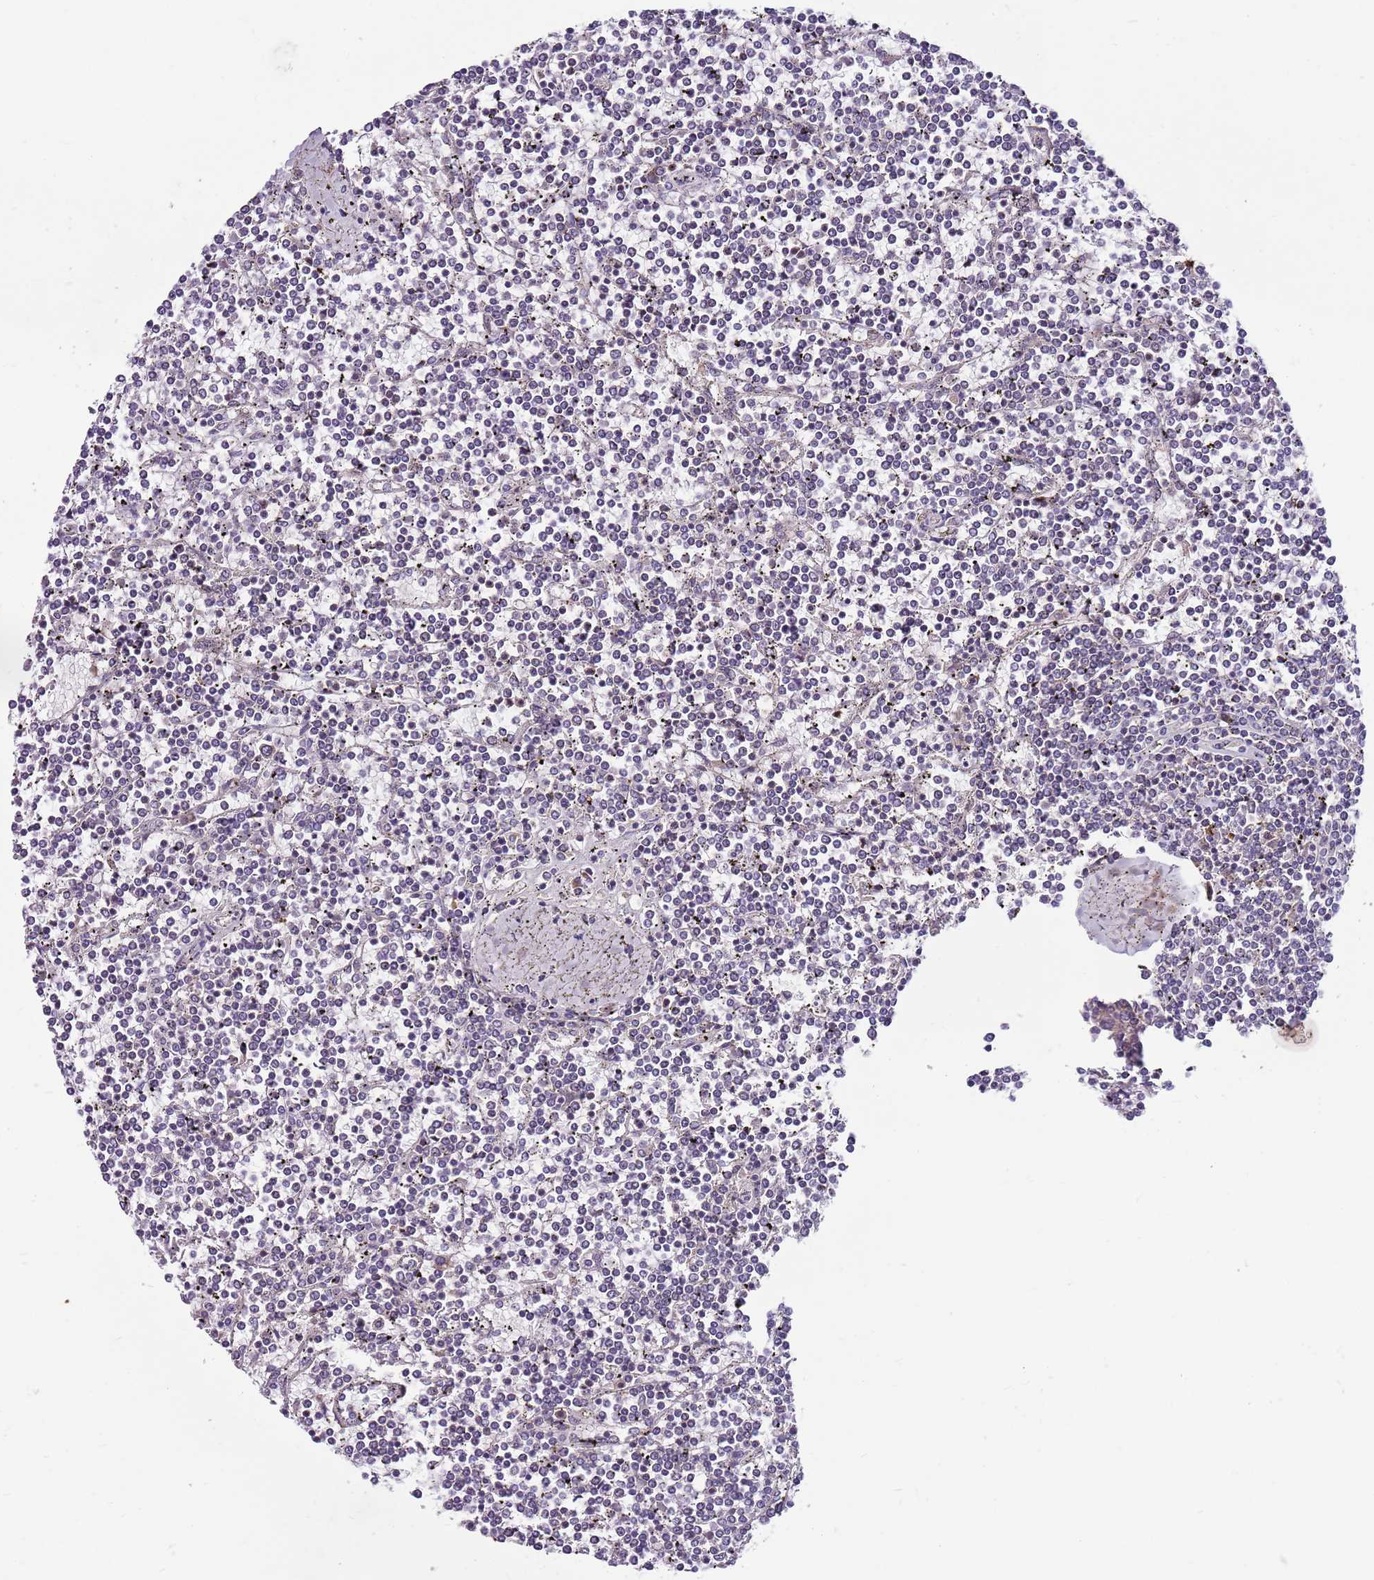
{"staining": {"intensity": "negative", "quantity": "none", "location": "none"}, "tissue": "lymphoma", "cell_type": "Tumor cells", "image_type": "cancer", "snomed": [{"axis": "morphology", "description": "Malignant lymphoma, non-Hodgkin's type, Low grade"}, {"axis": "topography", "description": "Spleen"}], "caption": "DAB immunohistochemical staining of human lymphoma shows no significant positivity in tumor cells. (Immunohistochemistry (ihc), brightfield microscopy, high magnification).", "gene": "FBXL22", "patient": {"sex": "female", "age": 19}}